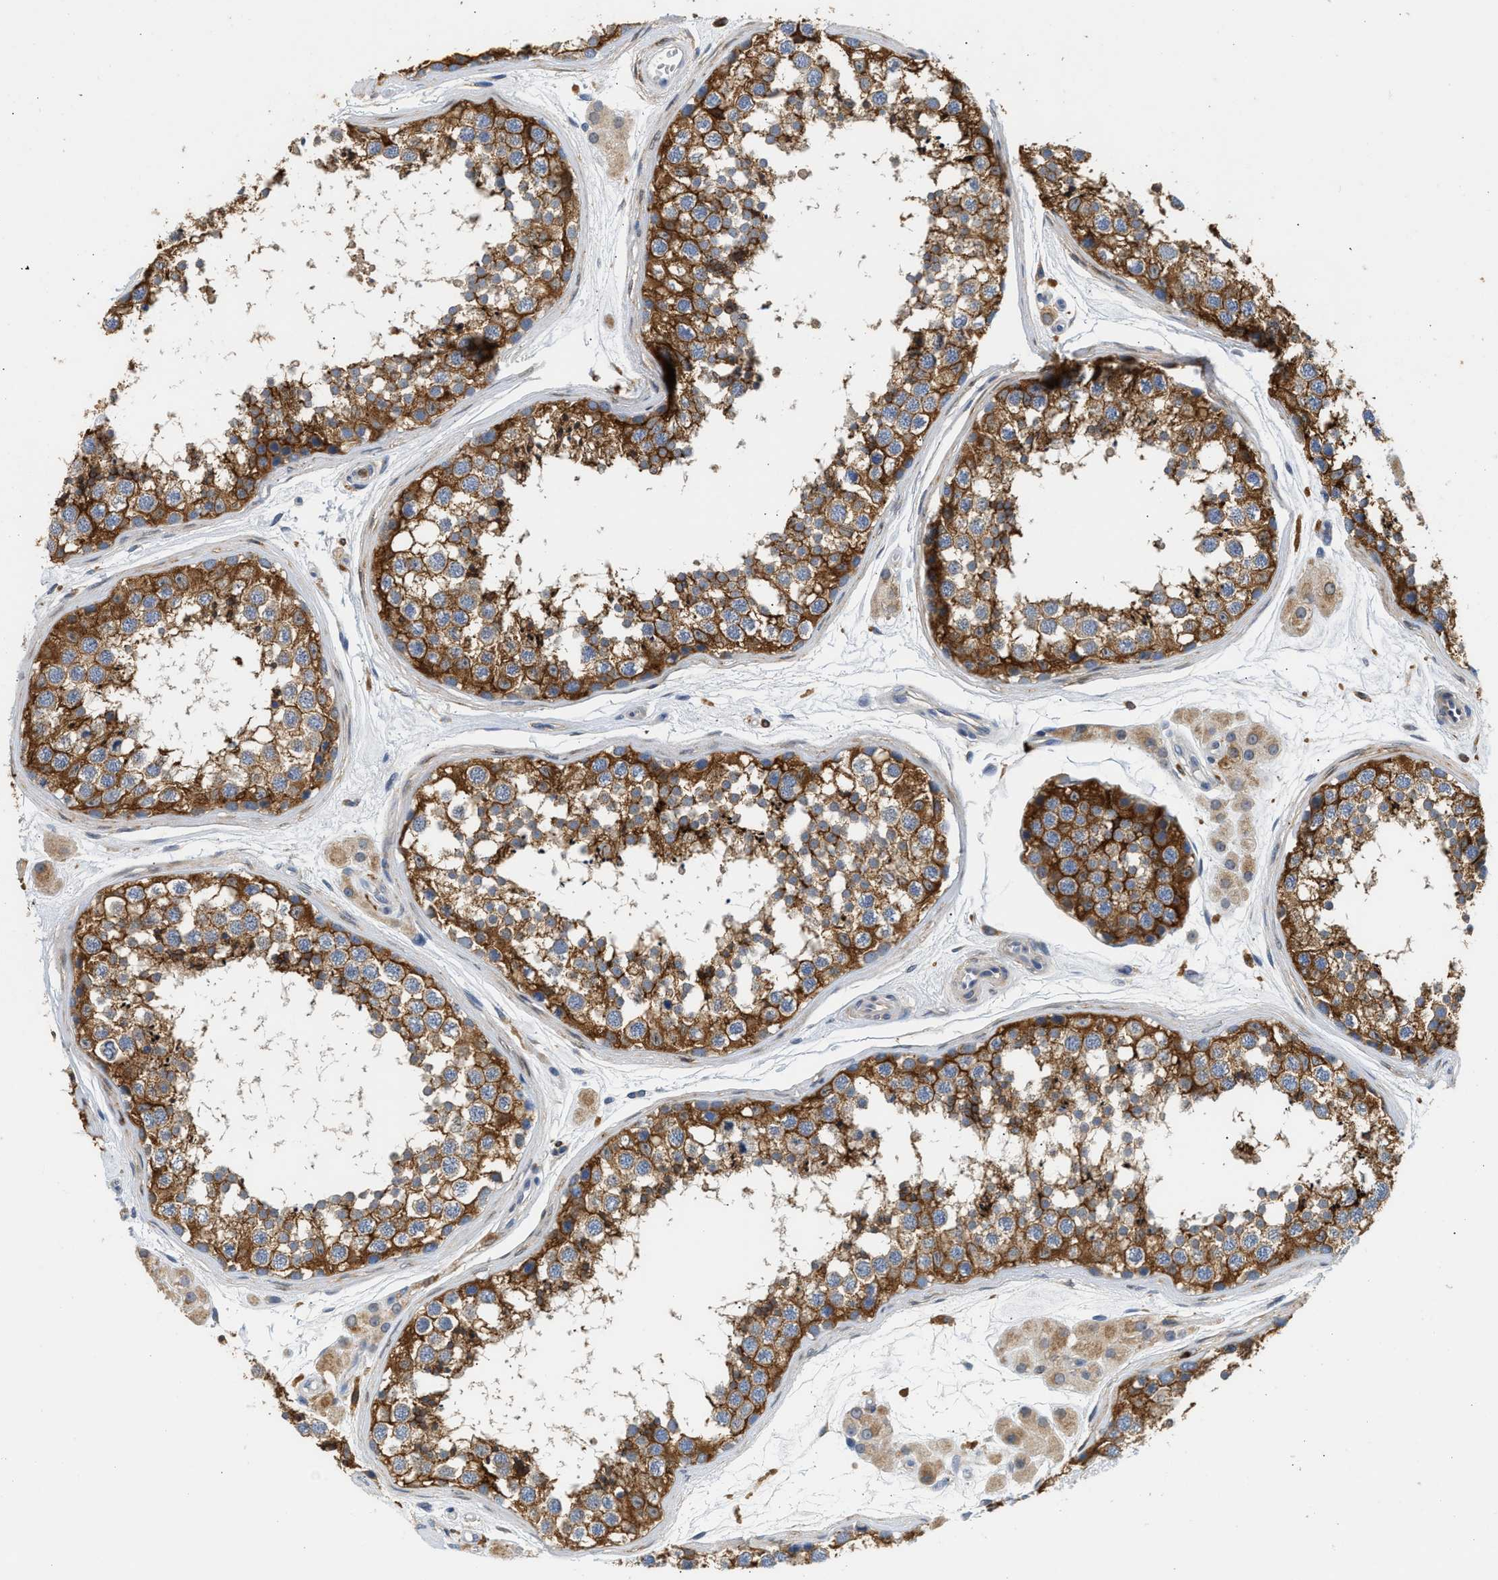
{"staining": {"intensity": "strong", "quantity": ">75%", "location": "cytoplasmic/membranous"}, "tissue": "testis", "cell_type": "Cells in seminiferous ducts", "image_type": "normal", "snomed": [{"axis": "morphology", "description": "Normal tissue, NOS"}, {"axis": "topography", "description": "Testis"}], "caption": "Protein staining displays strong cytoplasmic/membranous positivity in about >75% of cells in seminiferous ducts in benign testis.", "gene": "RAB31", "patient": {"sex": "male", "age": 56}}